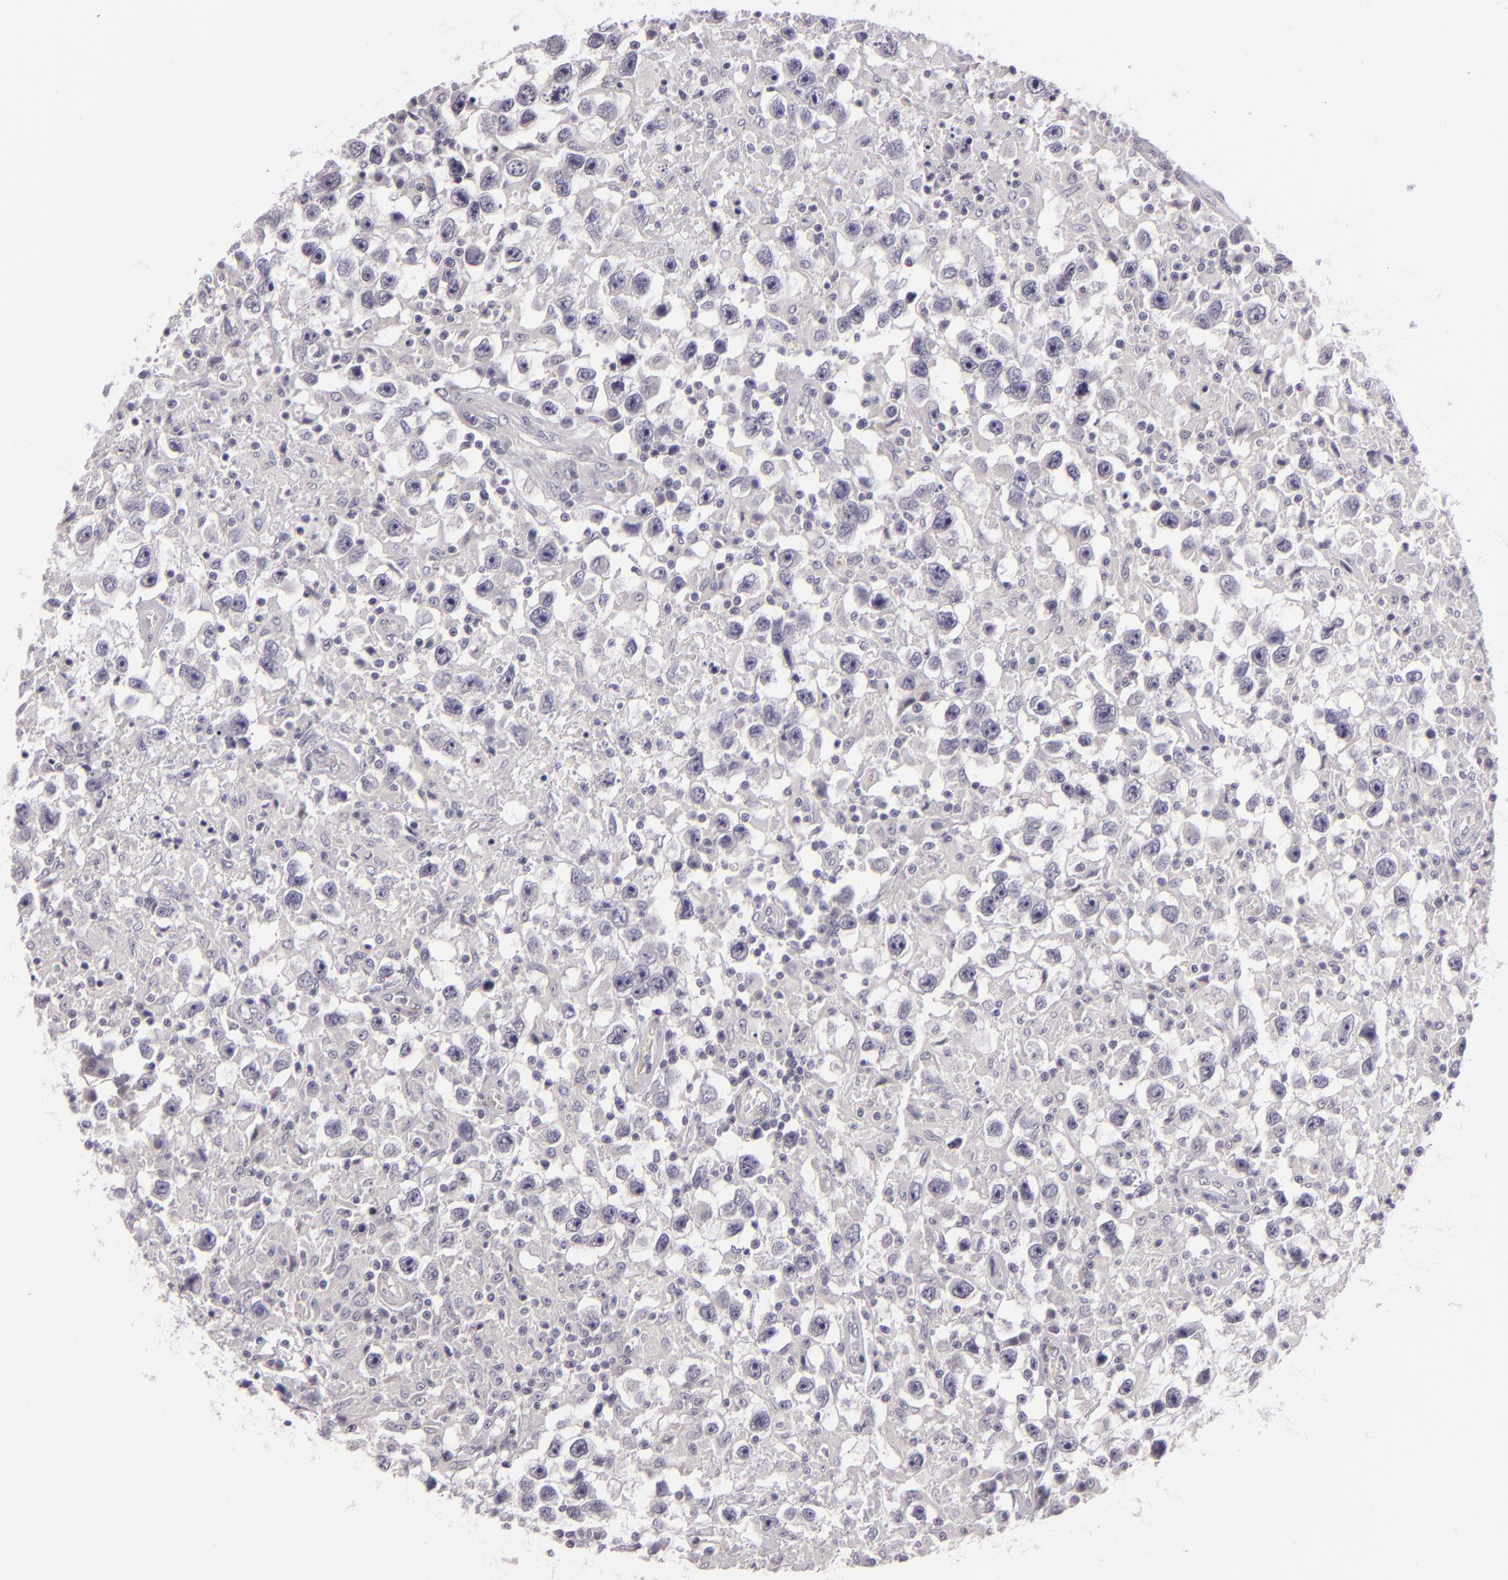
{"staining": {"intensity": "negative", "quantity": "none", "location": "none"}, "tissue": "testis cancer", "cell_type": "Tumor cells", "image_type": "cancer", "snomed": [{"axis": "morphology", "description": "Seminoma, NOS"}, {"axis": "topography", "description": "Testis"}], "caption": "An immunohistochemistry (IHC) micrograph of testis seminoma is shown. There is no staining in tumor cells of testis seminoma.", "gene": "EGFL6", "patient": {"sex": "male", "age": 34}}